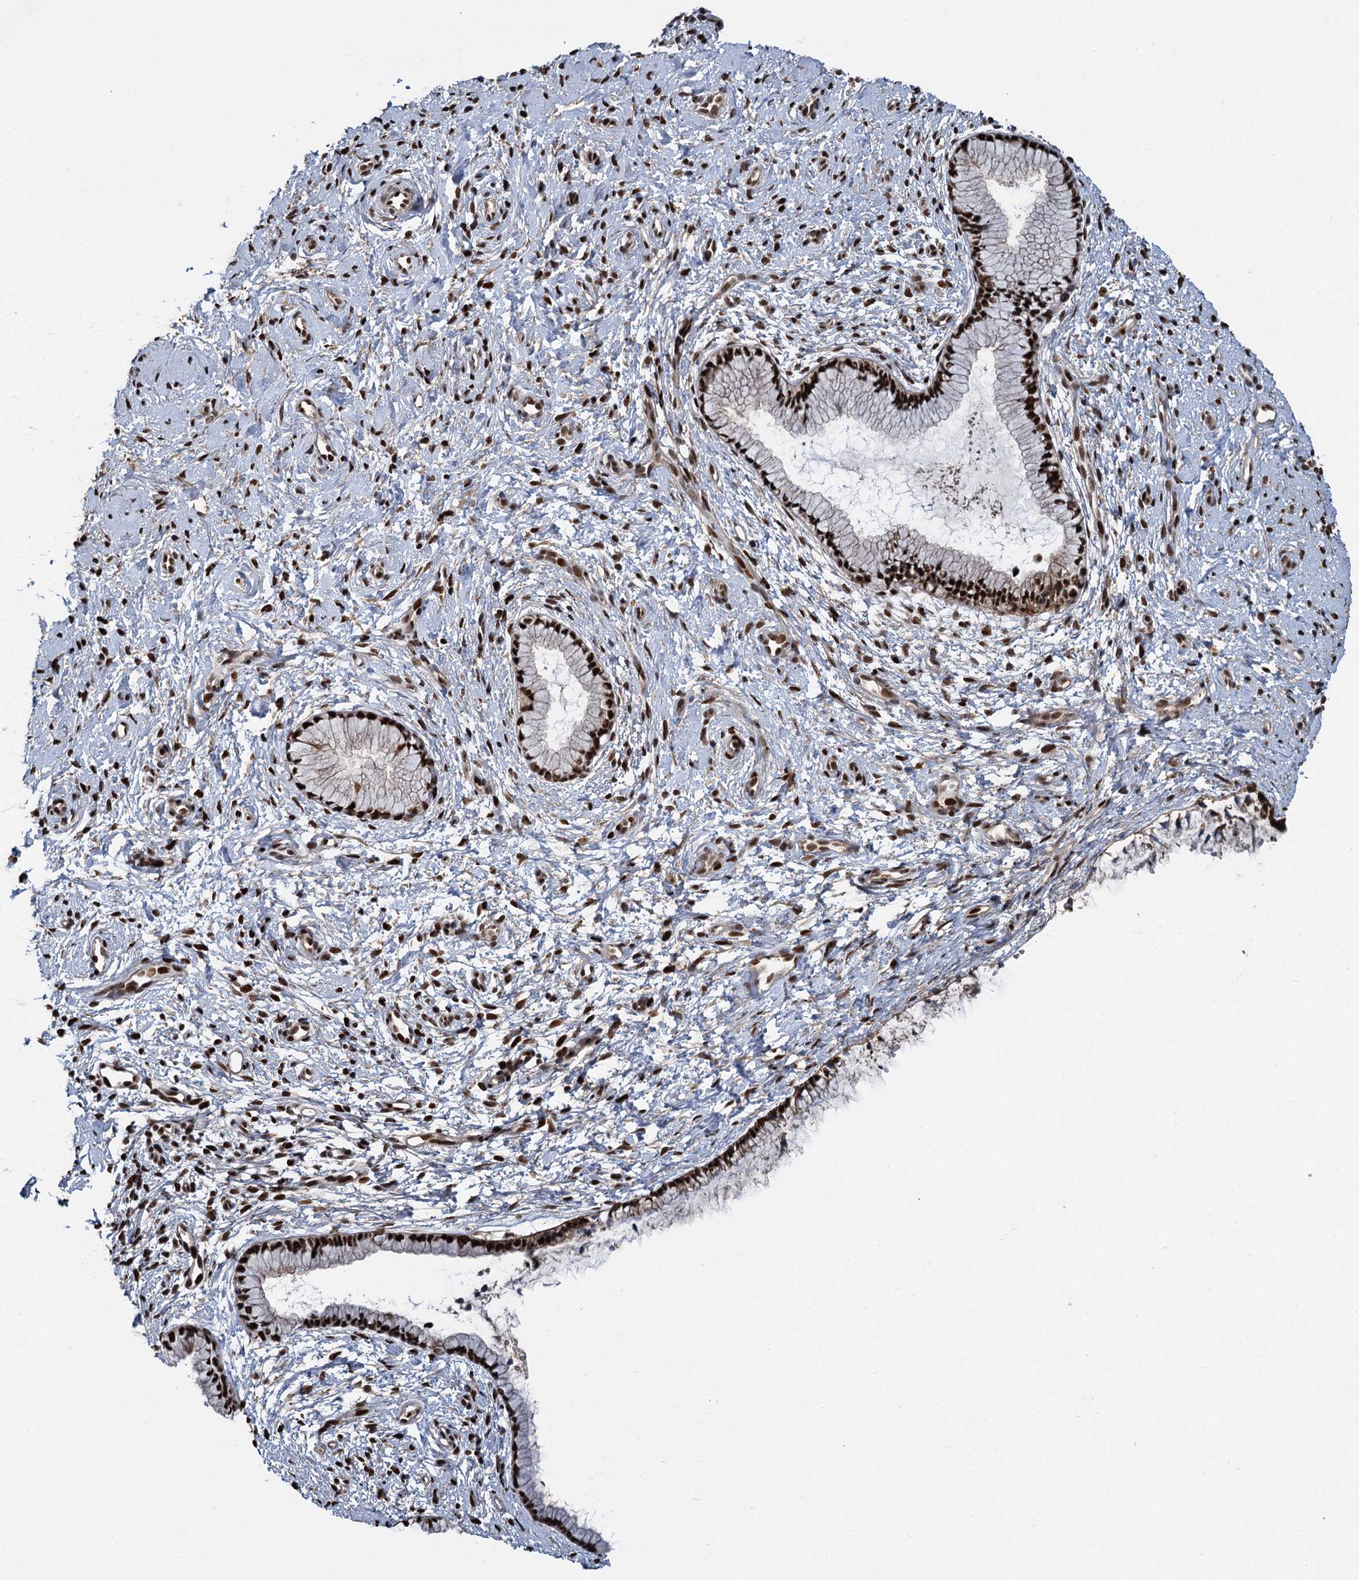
{"staining": {"intensity": "strong", "quantity": ">75%", "location": "nuclear"}, "tissue": "cervix", "cell_type": "Glandular cells", "image_type": "normal", "snomed": [{"axis": "morphology", "description": "Normal tissue, NOS"}, {"axis": "topography", "description": "Cervix"}], "caption": "DAB immunohistochemical staining of normal cervix shows strong nuclear protein expression in about >75% of glandular cells. Immunohistochemistry stains the protein of interest in brown and the nuclei are stained blue.", "gene": "ANKRD49", "patient": {"sex": "female", "age": 57}}